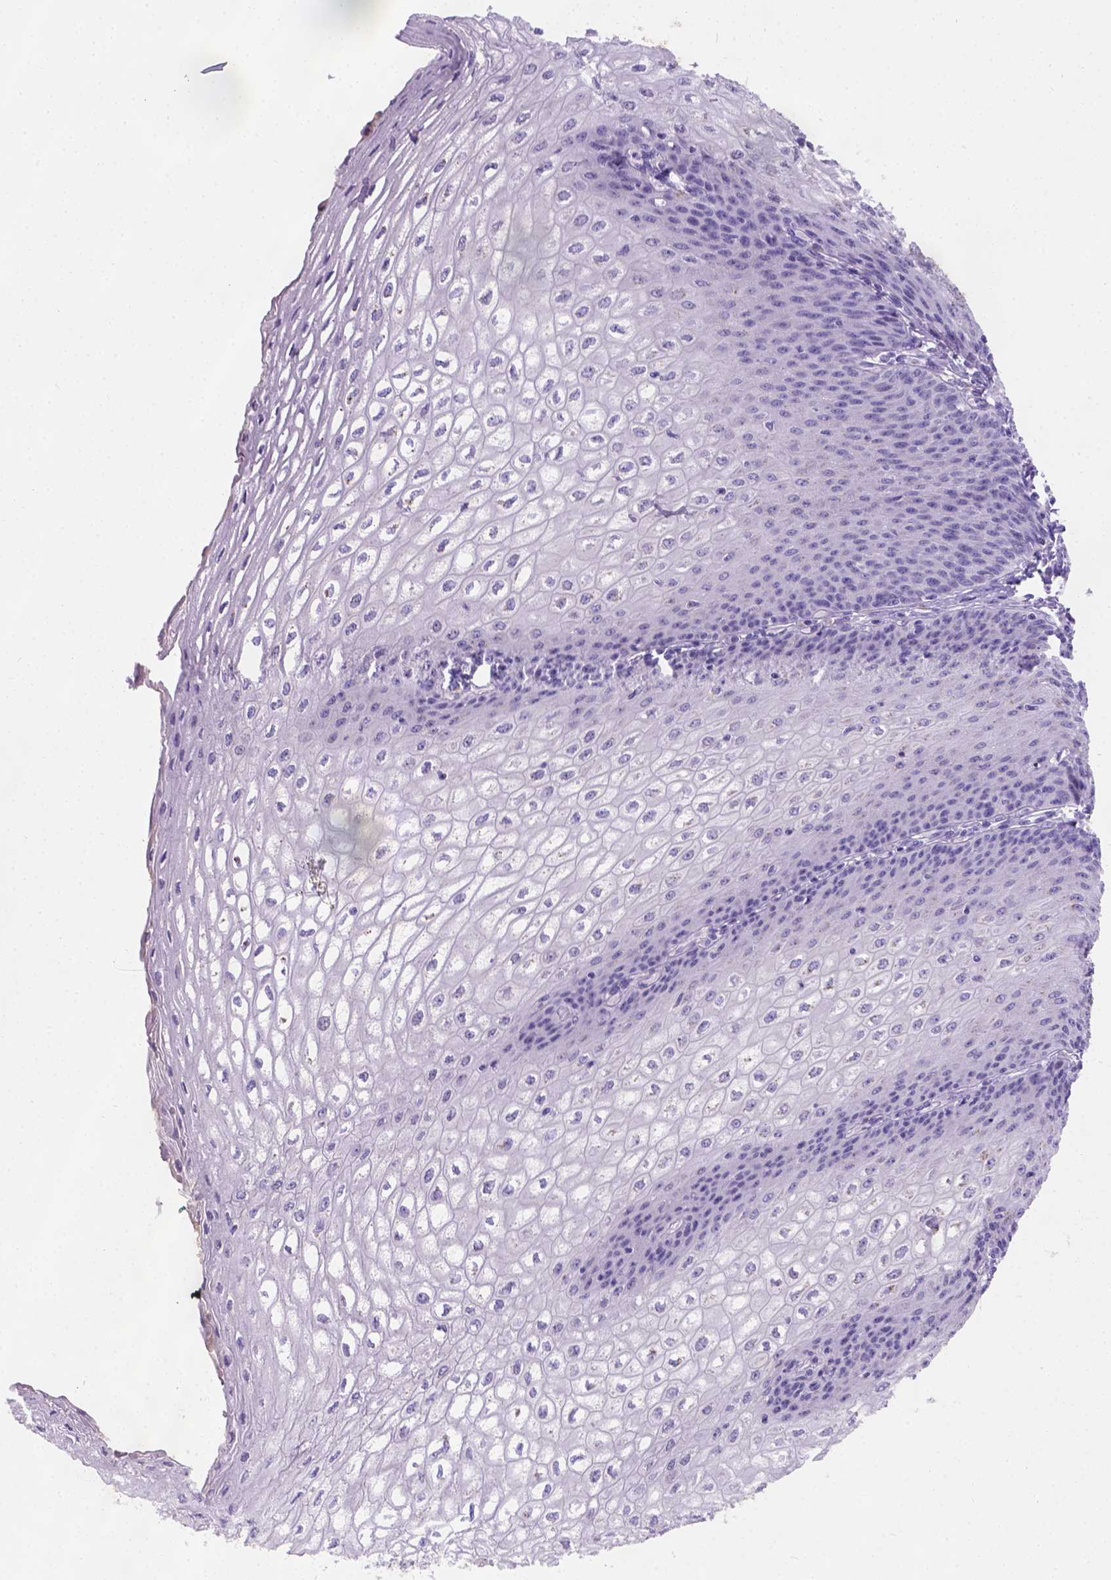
{"staining": {"intensity": "negative", "quantity": "none", "location": "none"}, "tissue": "esophagus", "cell_type": "Squamous epithelial cells", "image_type": "normal", "snomed": [{"axis": "morphology", "description": "Normal tissue, NOS"}, {"axis": "topography", "description": "Esophagus"}], "caption": "DAB immunohistochemical staining of normal esophagus demonstrates no significant positivity in squamous epithelial cells. (DAB (3,3'-diaminobenzidine) immunohistochemistry (IHC) visualized using brightfield microscopy, high magnification).", "gene": "PHF7", "patient": {"sex": "male", "age": 58}}